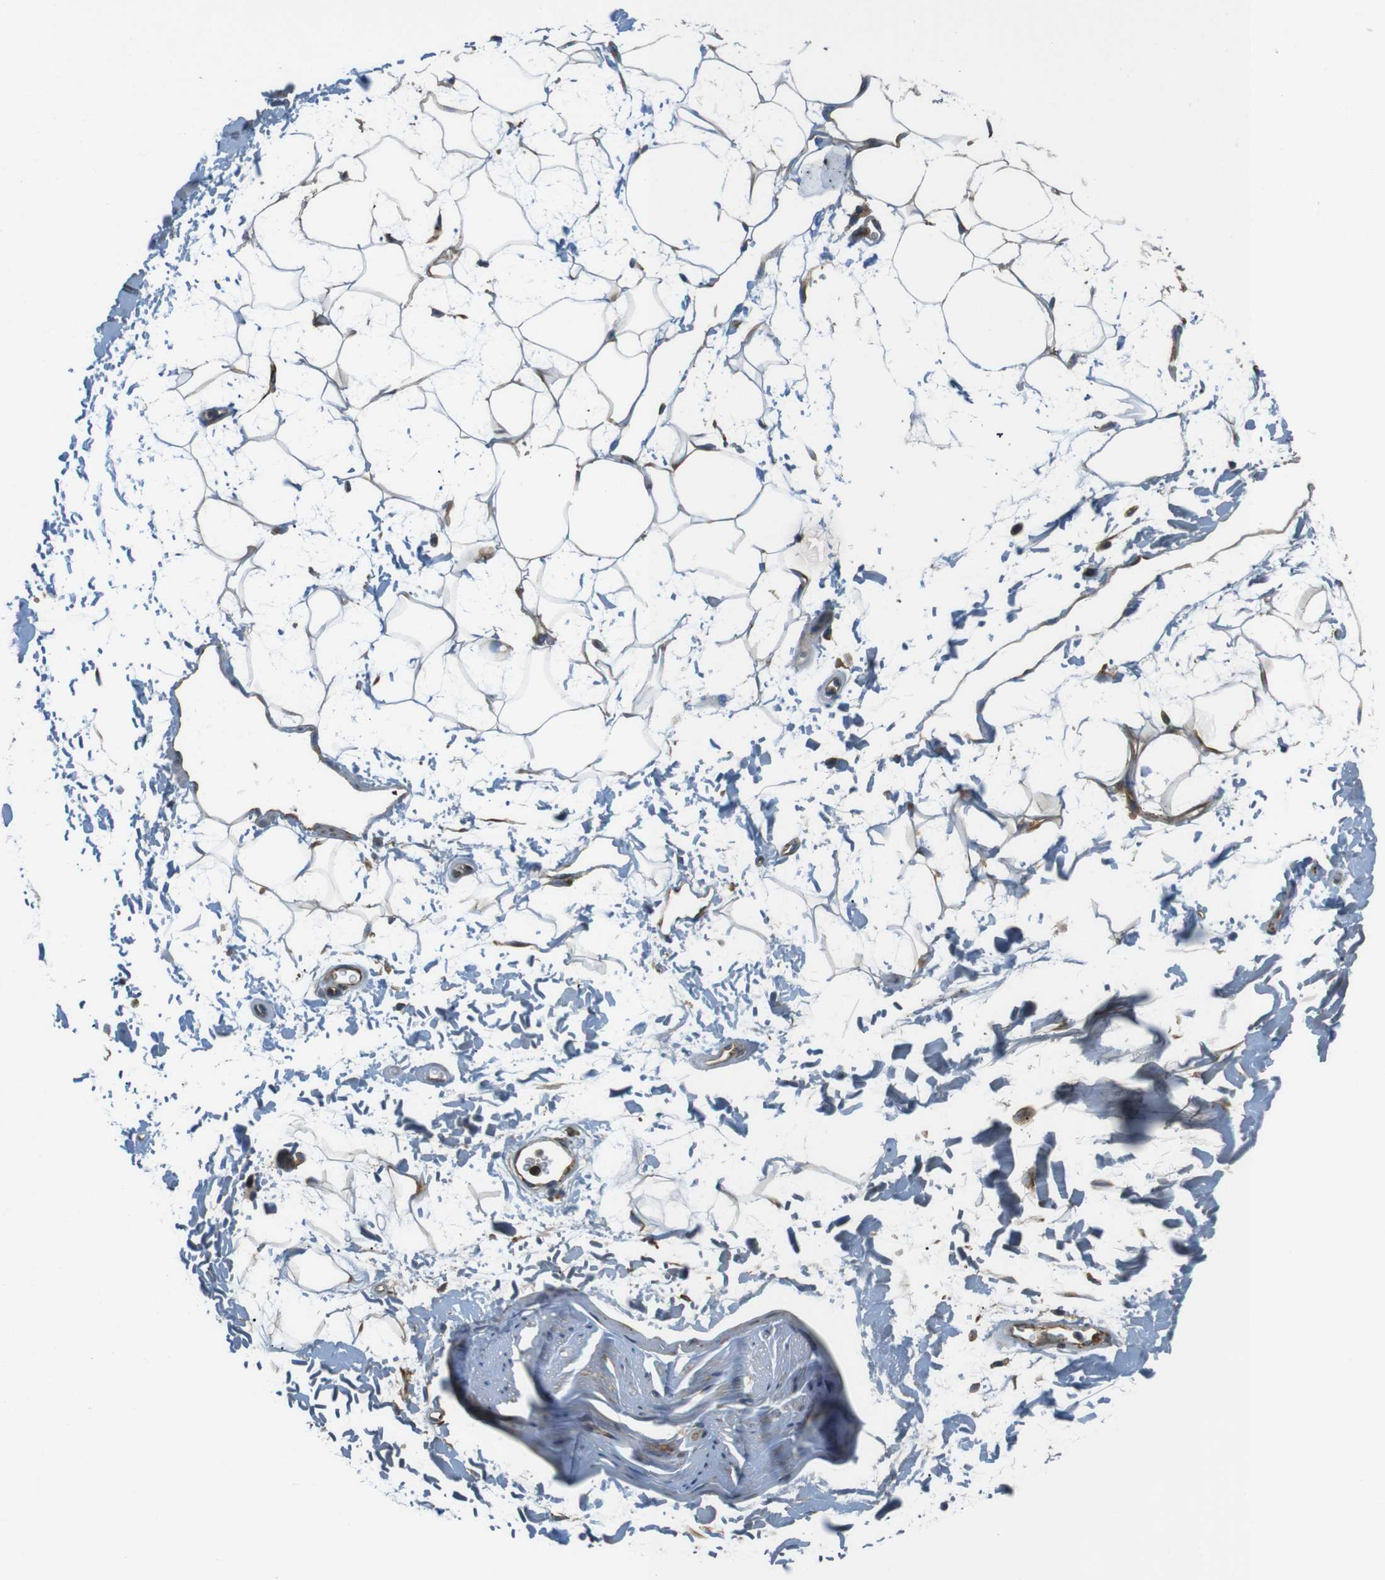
{"staining": {"intensity": "moderate", "quantity": "<25%", "location": "cytoplasmic/membranous"}, "tissue": "adipose tissue", "cell_type": "Adipocytes", "image_type": "normal", "snomed": [{"axis": "morphology", "description": "Normal tissue, NOS"}, {"axis": "topography", "description": "Soft tissue"}], "caption": "A low amount of moderate cytoplasmic/membranous positivity is seen in approximately <25% of adipocytes in normal adipose tissue.", "gene": "TSC1", "patient": {"sex": "male", "age": 72}}